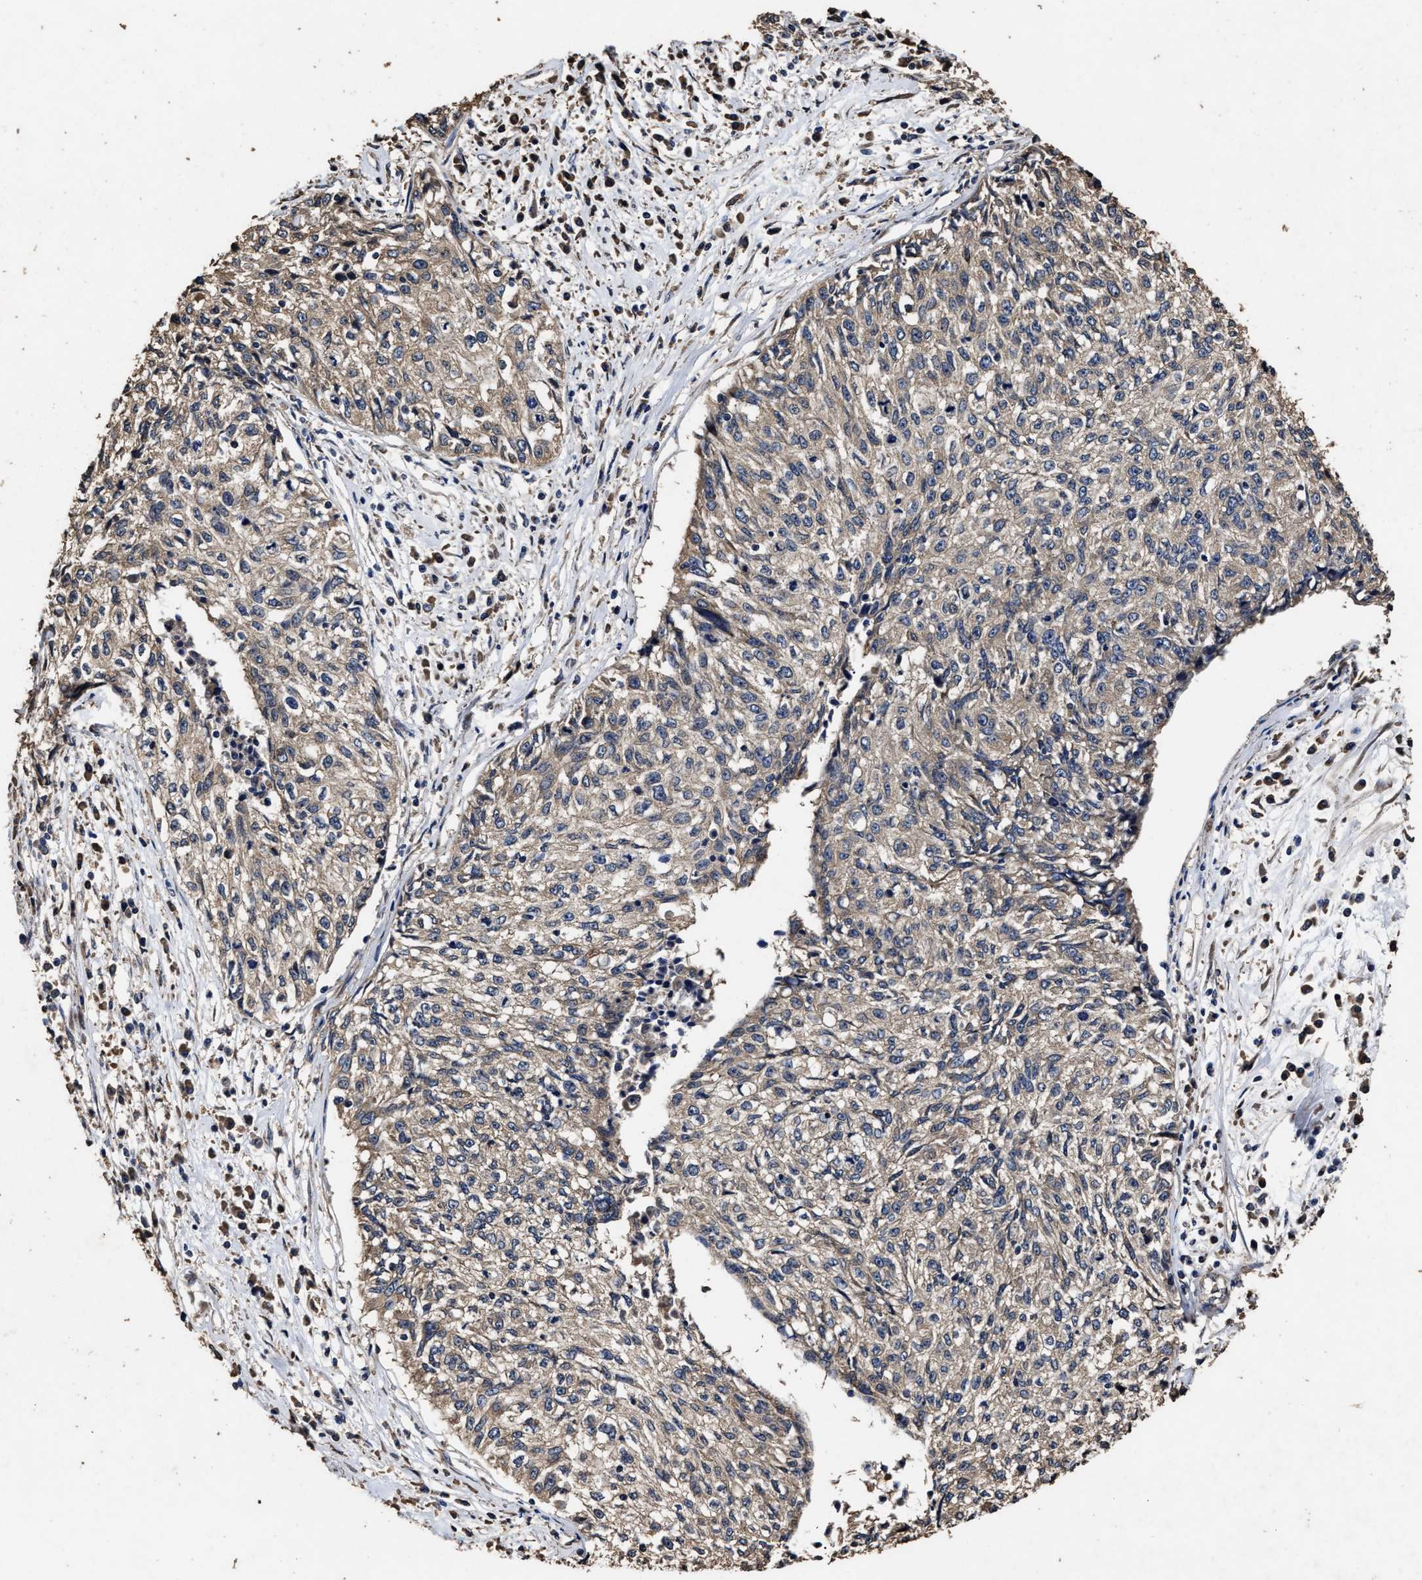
{"staining": {"intensity": "weak", "quantity": ">75%", "location": "cytoplasmic/membranous"}, "tissue": "cervical cancer", "cell_type": "Tumor cells", "image_type": "cancer", "snomed": [{"axis": "morphology", "description": "Squamous cell carcinoma, NOS"}, {"axis": "topography", "description": "Cervix"}], "caption": "A brown stain shows weak cytoplasmic/membranous positivity of a protein in squamous cell carcinoma (cervical) tumor cells. (IHC, brightfield microscopy, high magnification).", "gene": "PPM1K", "patient": {"sex": "female", "age": 57}}